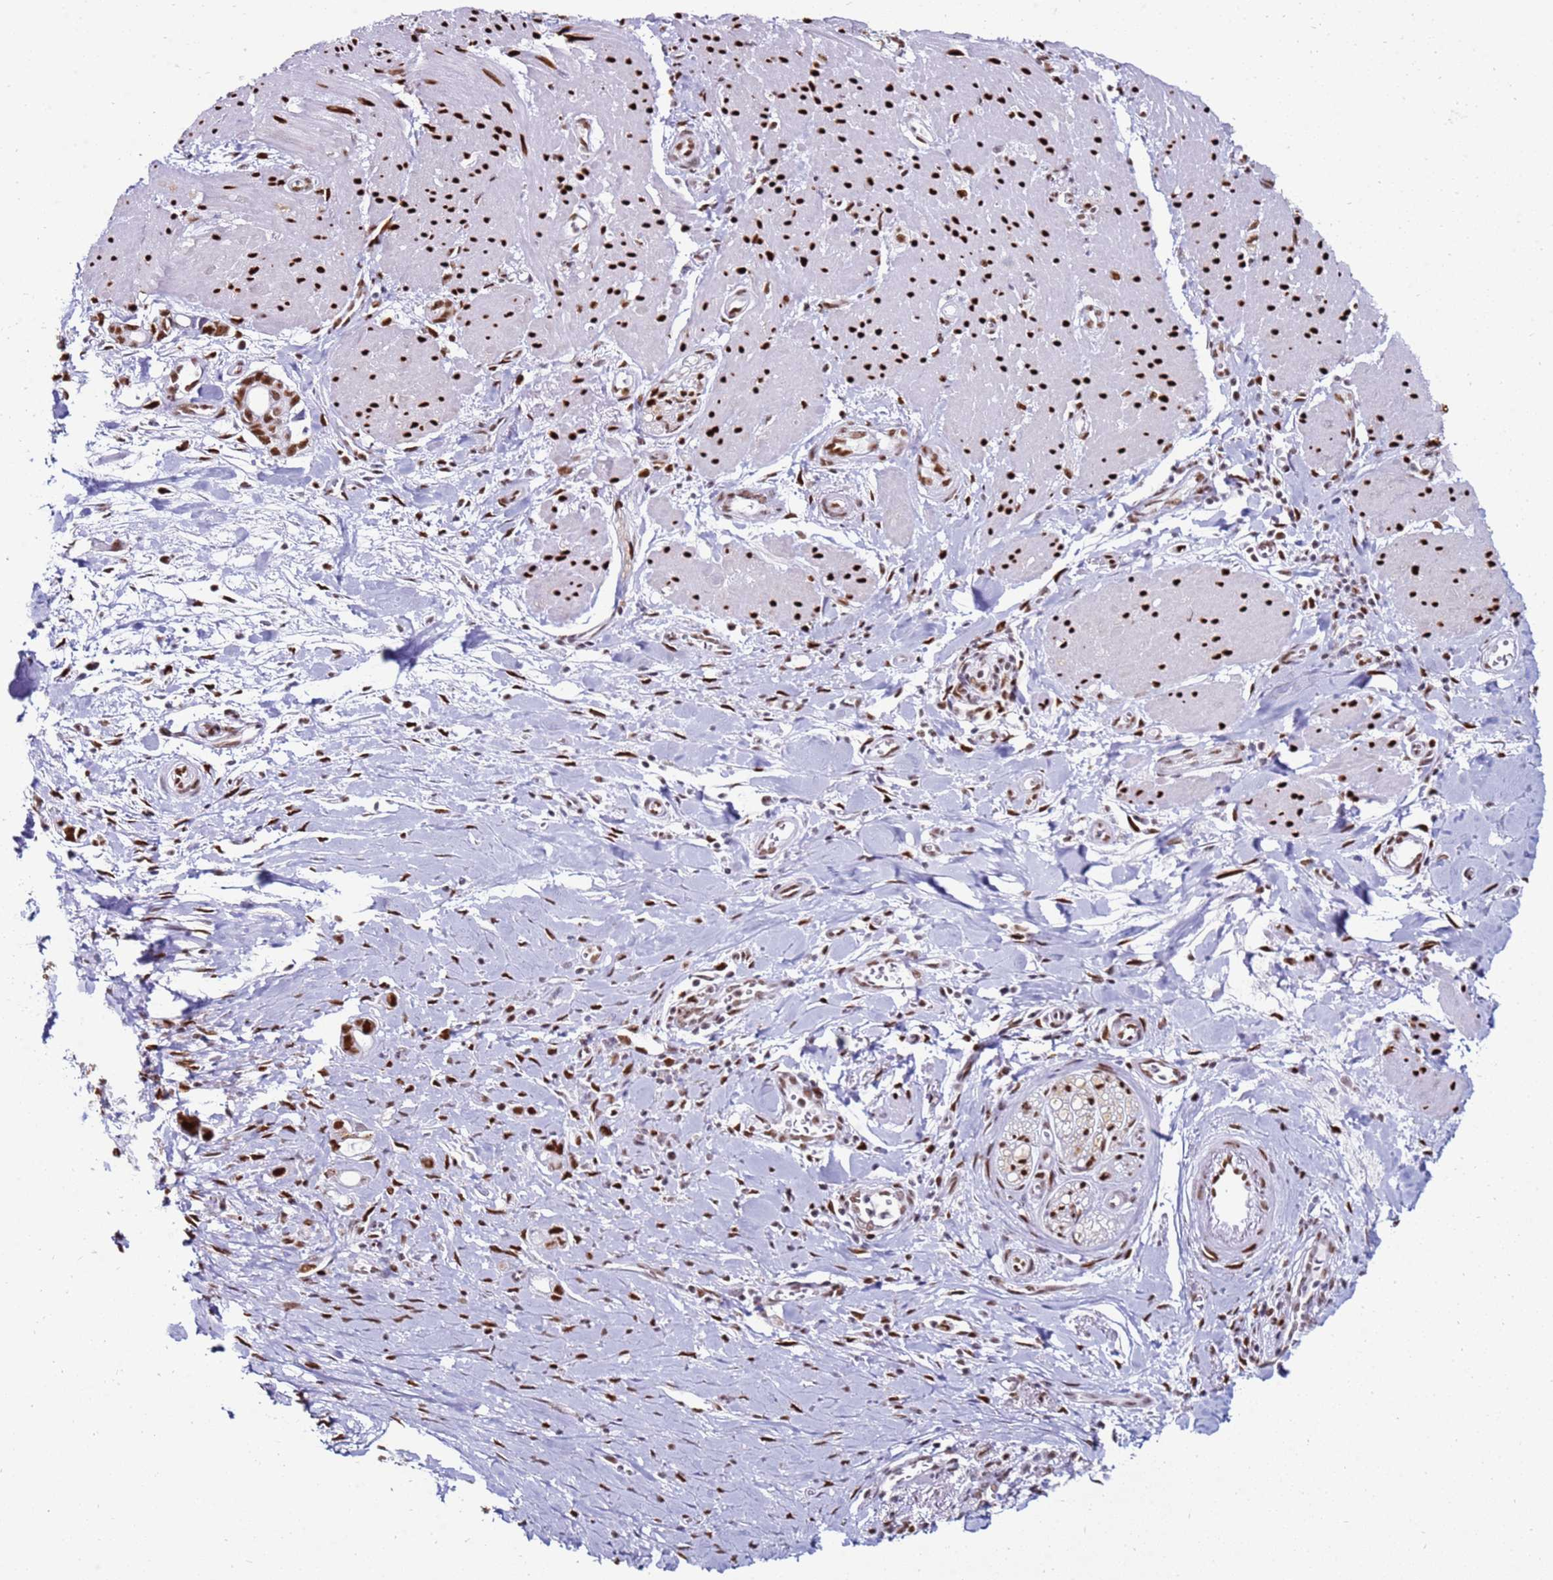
{"staining": {"intensity": "strong", "quantity": ">75%", "location": "nuclear"}, "tissue": "pancreatic cancer", "cell_type": "Tumor cells", "image_type": "cancer", "snomed": [{"axis": "morphology", "description": "Adenocarcinoma, NOS"}, {"axis": "topography", "description": "Pancreas"}], "caption": "Protein staining of pancreatic adenocarcinoma tissue reveals strong nuclear positivity in approximately >75% of tumor cells. Ihc stains the protein of interest in brown and the nuclei are stained blue.", "gene": "KPNA4", "patient": {"sex": "male", "age": 68}}